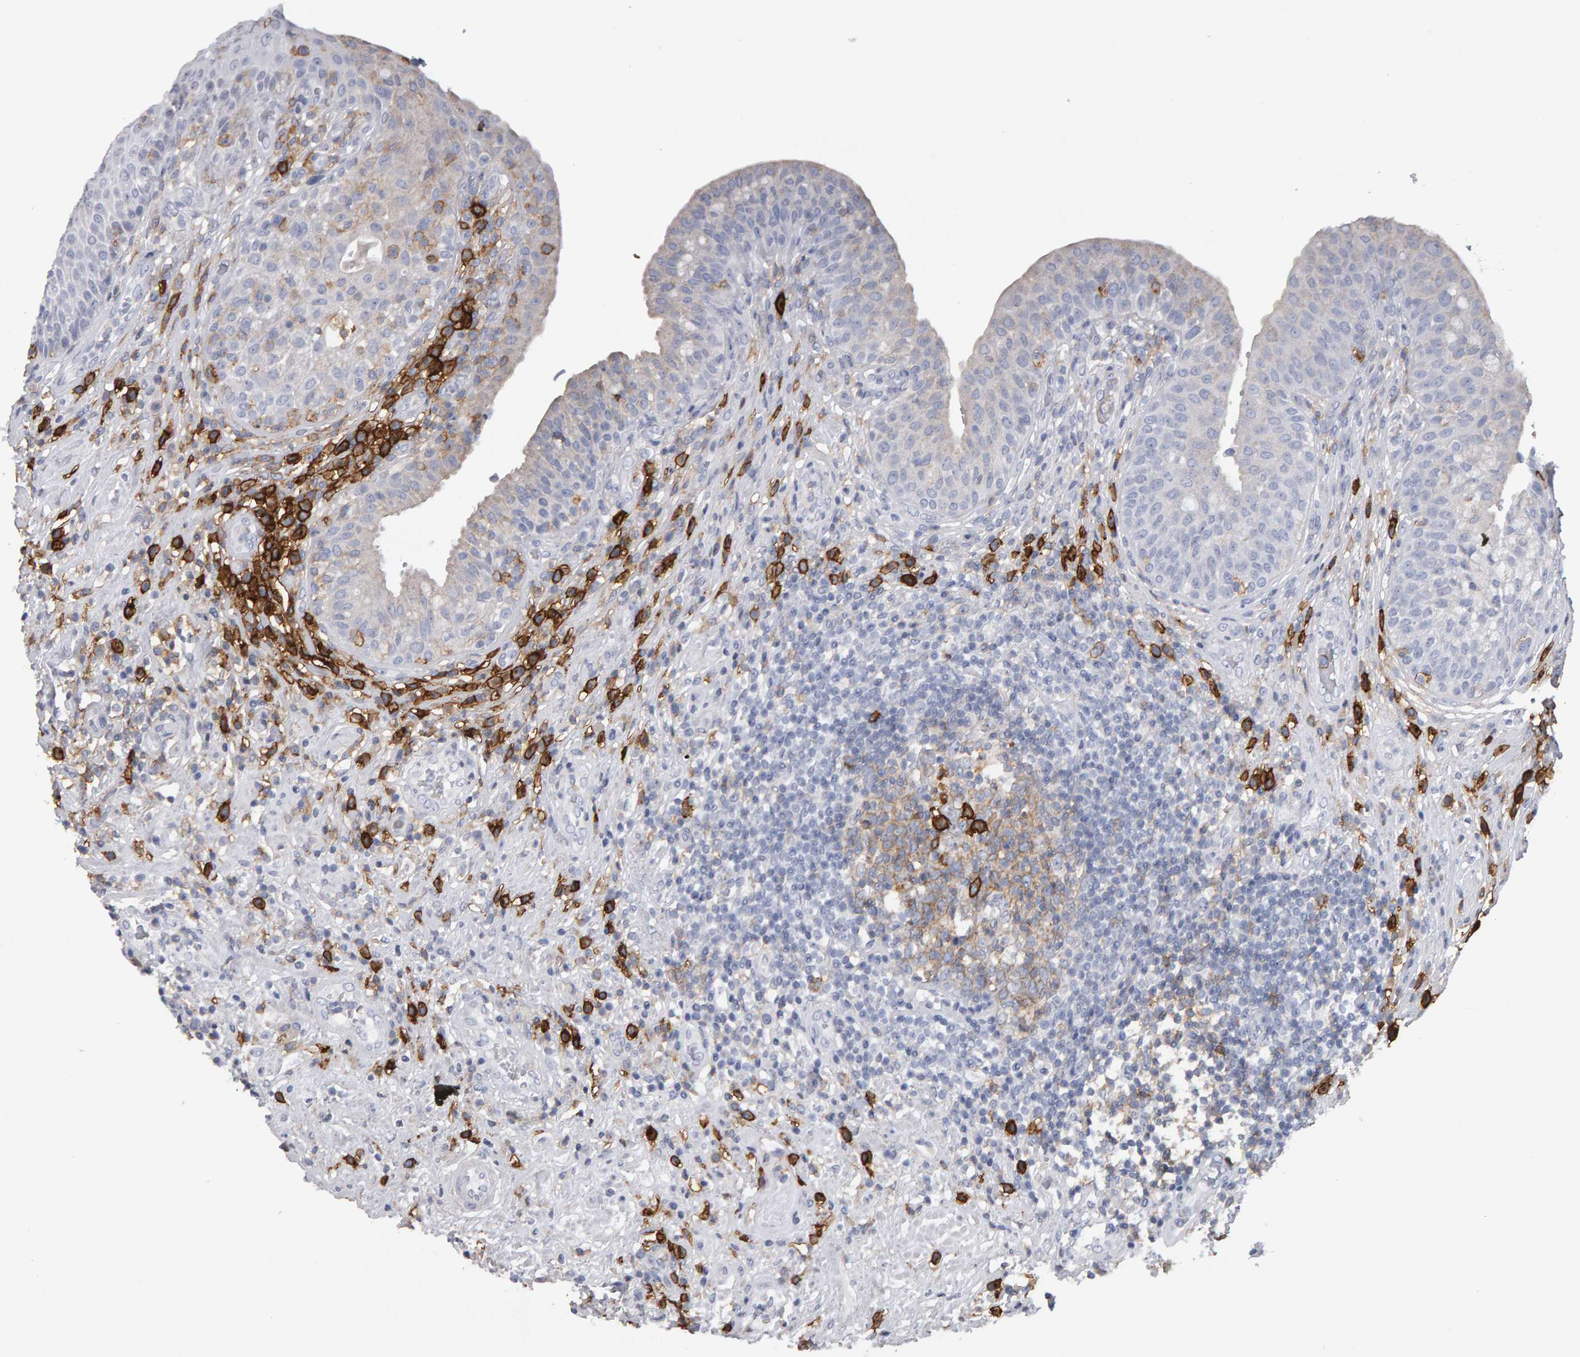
{"staining": {"intensity": "negative", "quantity": "none", "location": "none"}, "tissue": "urinary bladder", "cell_type": "Urothelial cells", "image_type": "normal", "snomed": [{"axis": "morphology", "description": "Normal tissue, NOS"}, {"axis": "topography", "description": "Urinary bladder"}], "caption": "Immunohistochemistry photomicrograph of benign urinary bladder: urinary bladder stained with DAB (3,3'-diaminobenzidine) demonstrates no significant protein expression in urothelial cells.", "gene": "CD38", "patient": {"sex": "female", "age": 62}}